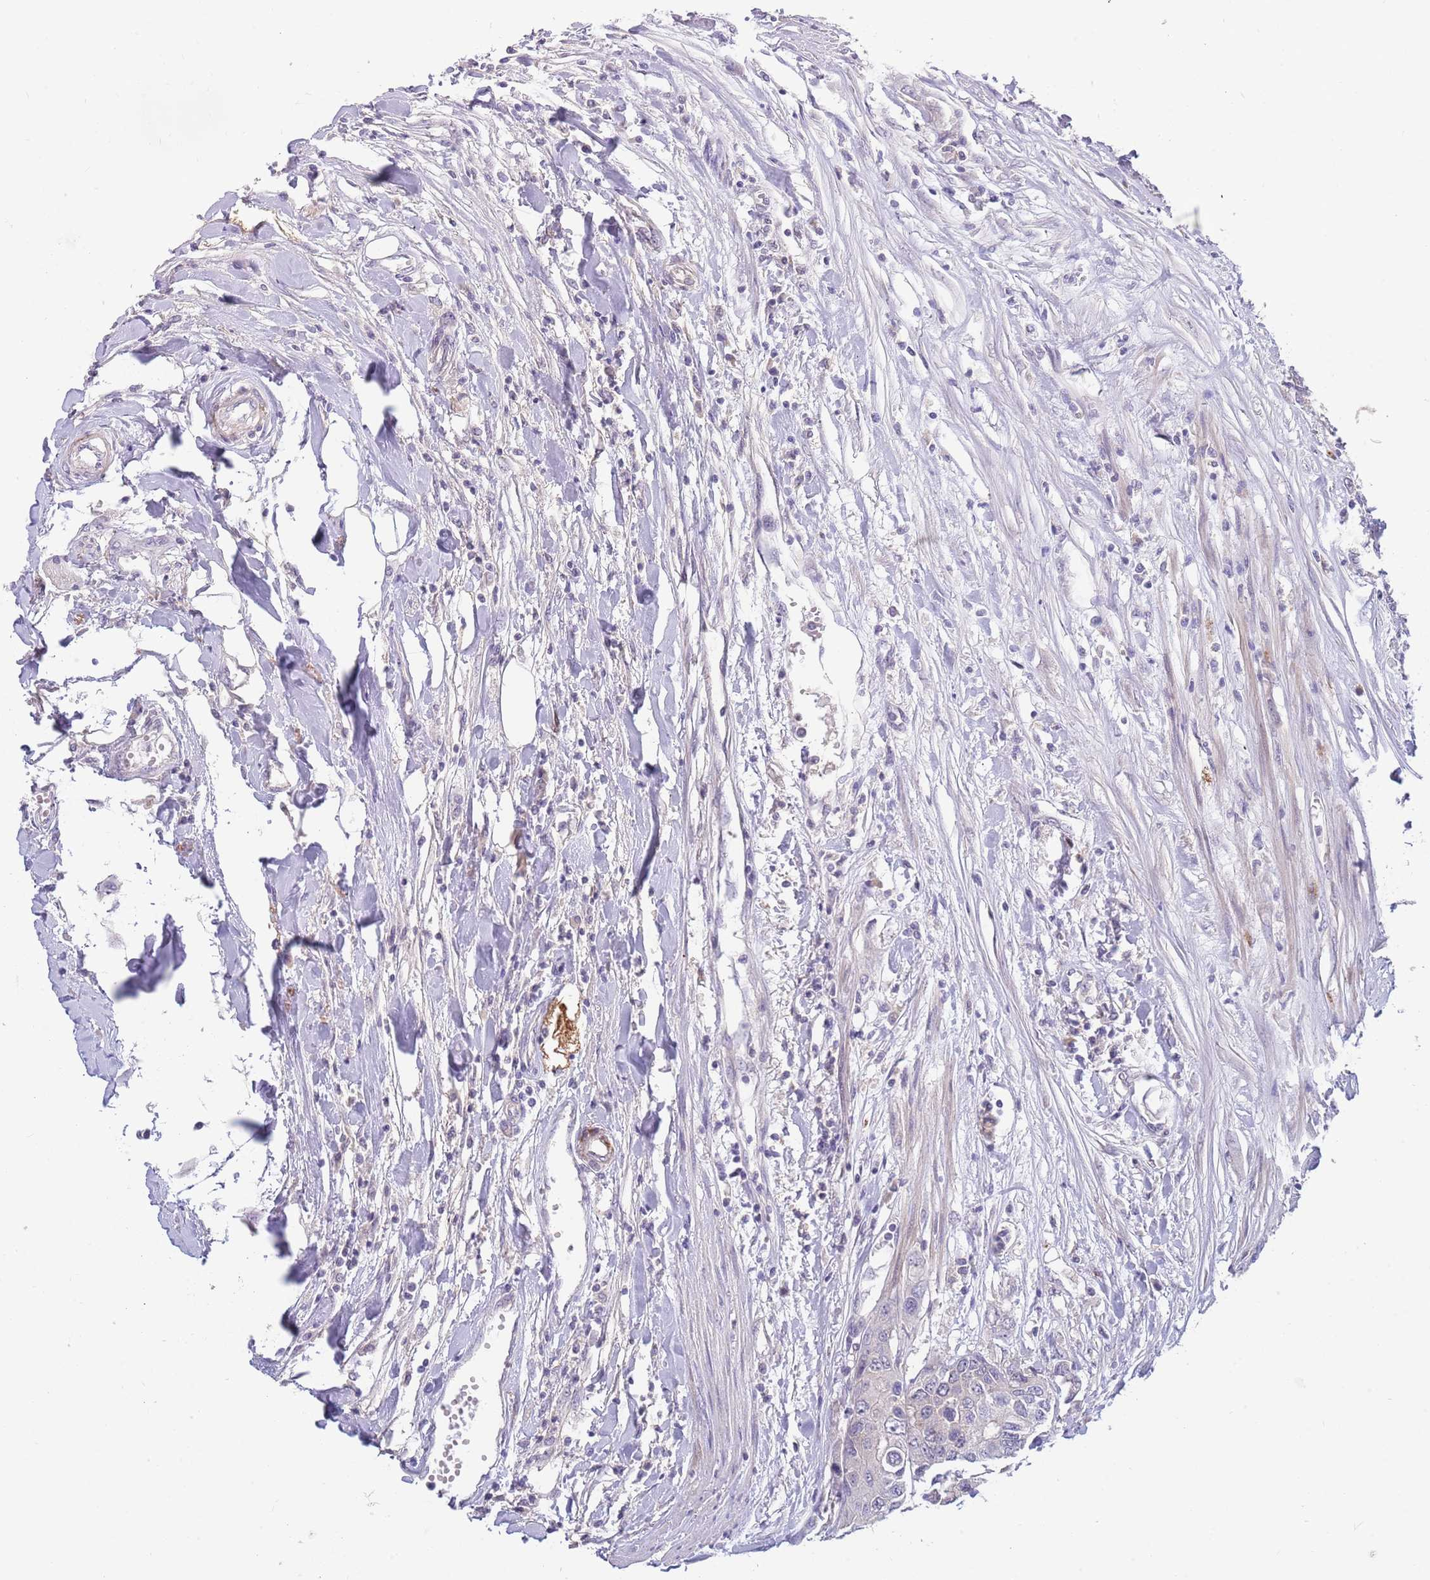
{"staining": {"intensity": "negative", "quantity": "none", "location": "none"}, "tissue": "colorectal cancer", "cell_type": "Tumor cells", "image_type": "cancer", "snomed": [{"axis": "morphology", "description": "Adenocarcinoma, NOS"}, {"axis": "topography", "description": "Colon"}], "caption": "Tumor cells are negative for brown protein staining in colorectal adenocarcinoma.", "gene": "PIMREG", "patient": {"sex": "male", "age": 77}}